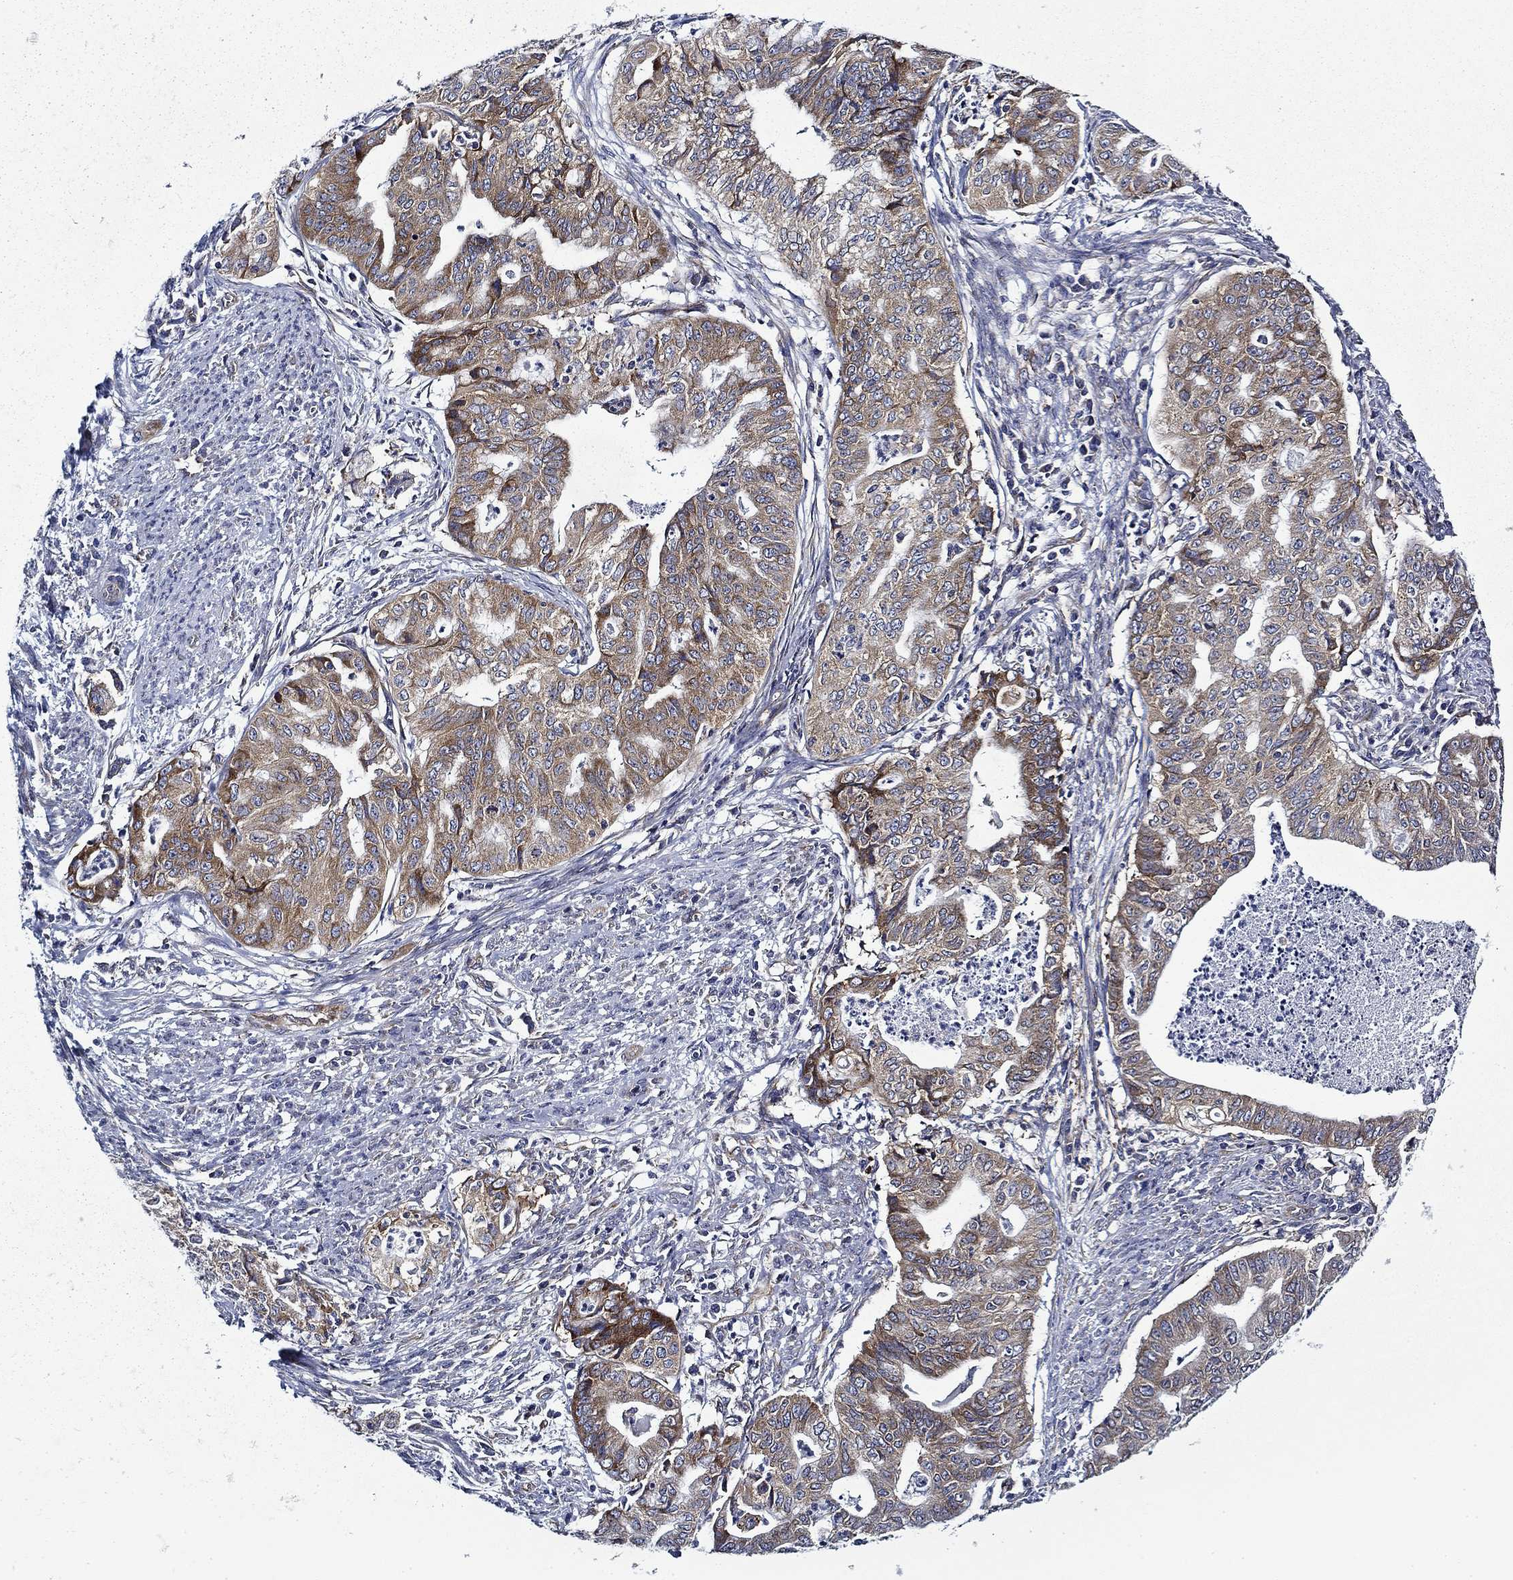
{"staining": {"intensity": "moderate", "quantity": "25%-75%", "location": "cytoplasmic/membranous"}, "tissue": "endometrial cancer", "cell_type": "Tumor cells", "image_type": "cancer", "snomed": [{"axis": "morphology", "description": "Adenocarcinoma, NOS"}, {"axis": "topography", "description": "Endometrium"}], "caption": "Human endometrial adenocarcinoma stained for a protein (brown) shows moderate cytoplasmic/membranous positive staining in about 25%-75% of tumor cells.", "gene": "FXR1", "patient": {"sex": "female", "age": 79}}